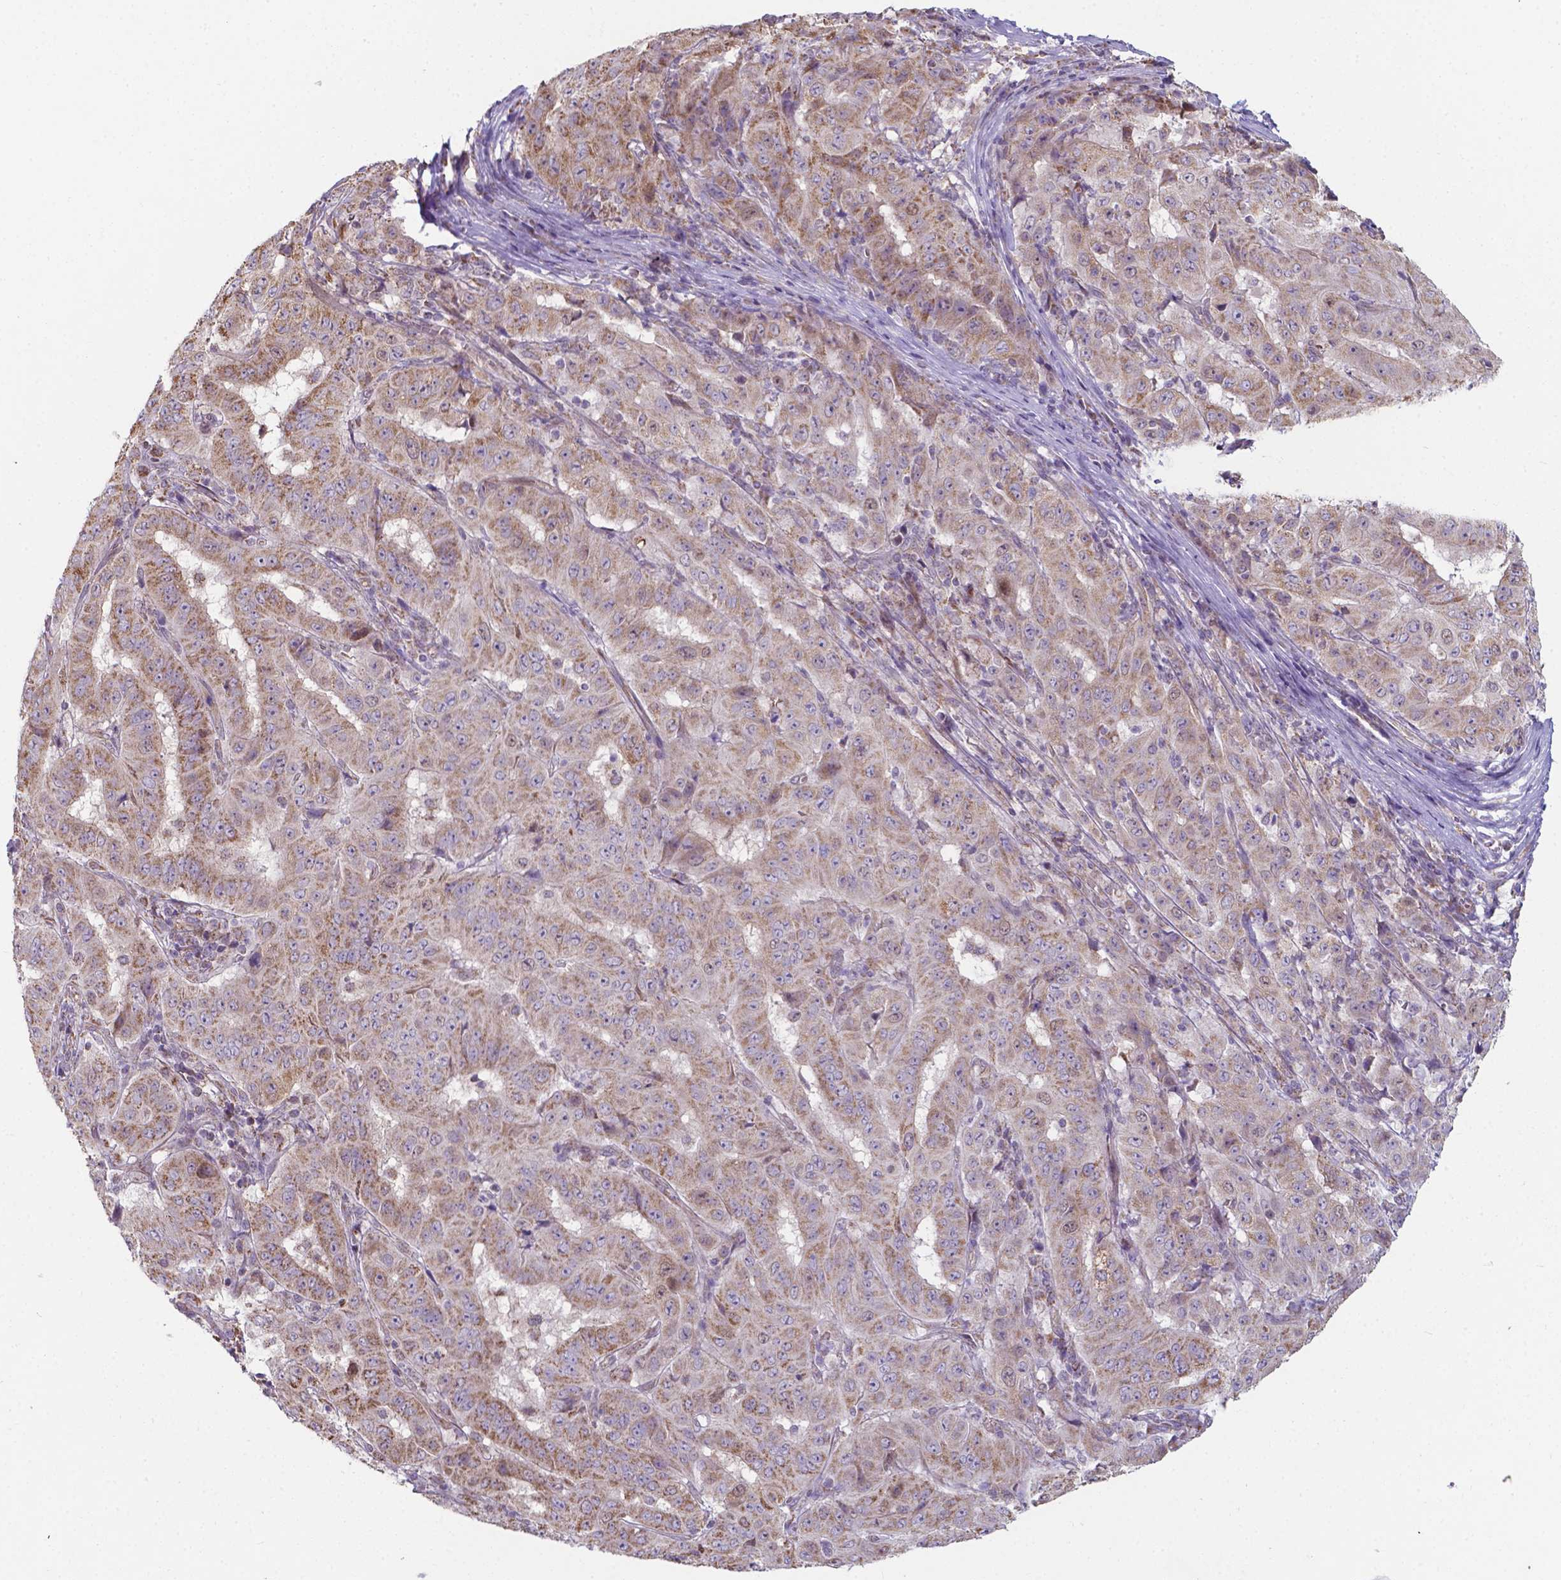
{"staining": {"intensity": "moderate", "quantity": "25%-75%", "location": "cytoplasmic/membranous"}, "tissue": "pancreatic cancer", "cell_type": "Tumor cells", "image_type": "cancer", "snomed": [{"axis": "morphology", "description": "Adenocarcinoma, NOS"}, {"axis": "topography", "description": "Pancreas"}], "caption": "Pancreatic adenocarcinoma stained for a protein exhibits moderate cytoplasmic/membranous positivity in tumor cells. The staining is performed using DAB brown chromogen to label protein expression. The nuclei are counter-stained blue using hematoxylin.", "gene": "FAM114A1", "patient": {"sex": "male", "age": 63}}